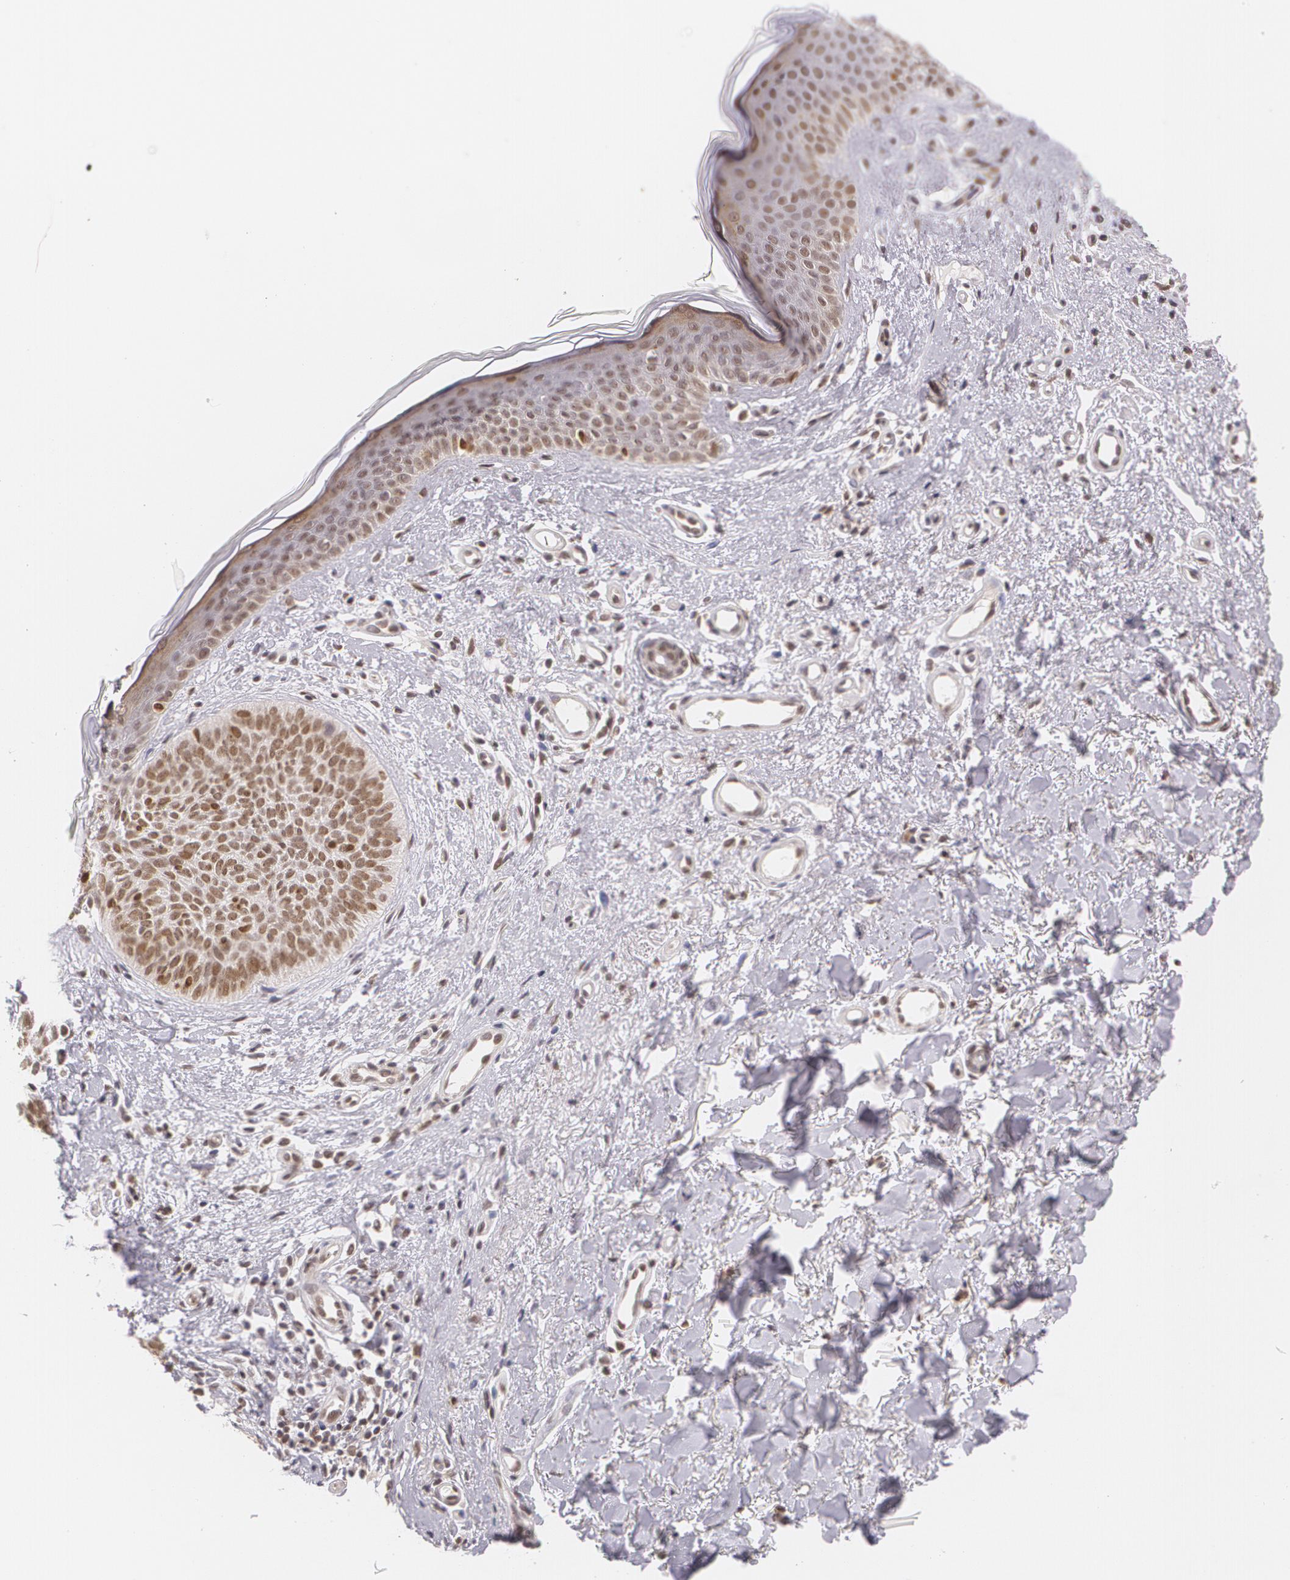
{"staining": {"intensity": "weak", "quantity": ">75%", "location": "nuclear"}, "tissue": "skin cancer", "cell_type": "Tumor cells", "image_type": "cancer", "snomed": [{"axis": "morphology", "description": "Basal cell carcinoma"}, {"axis": "topography", "description": "Skin"}], "caption": "This histopathology image exhibits skin basal cell carcinoma stained with IHC to label a protein in brown. The nuclear of tumor cells show weak positivity for the protein. Nuclei are counter-stained blue.", "gene": "ALX1", "patient": {"sex": "female", "age": 78}}